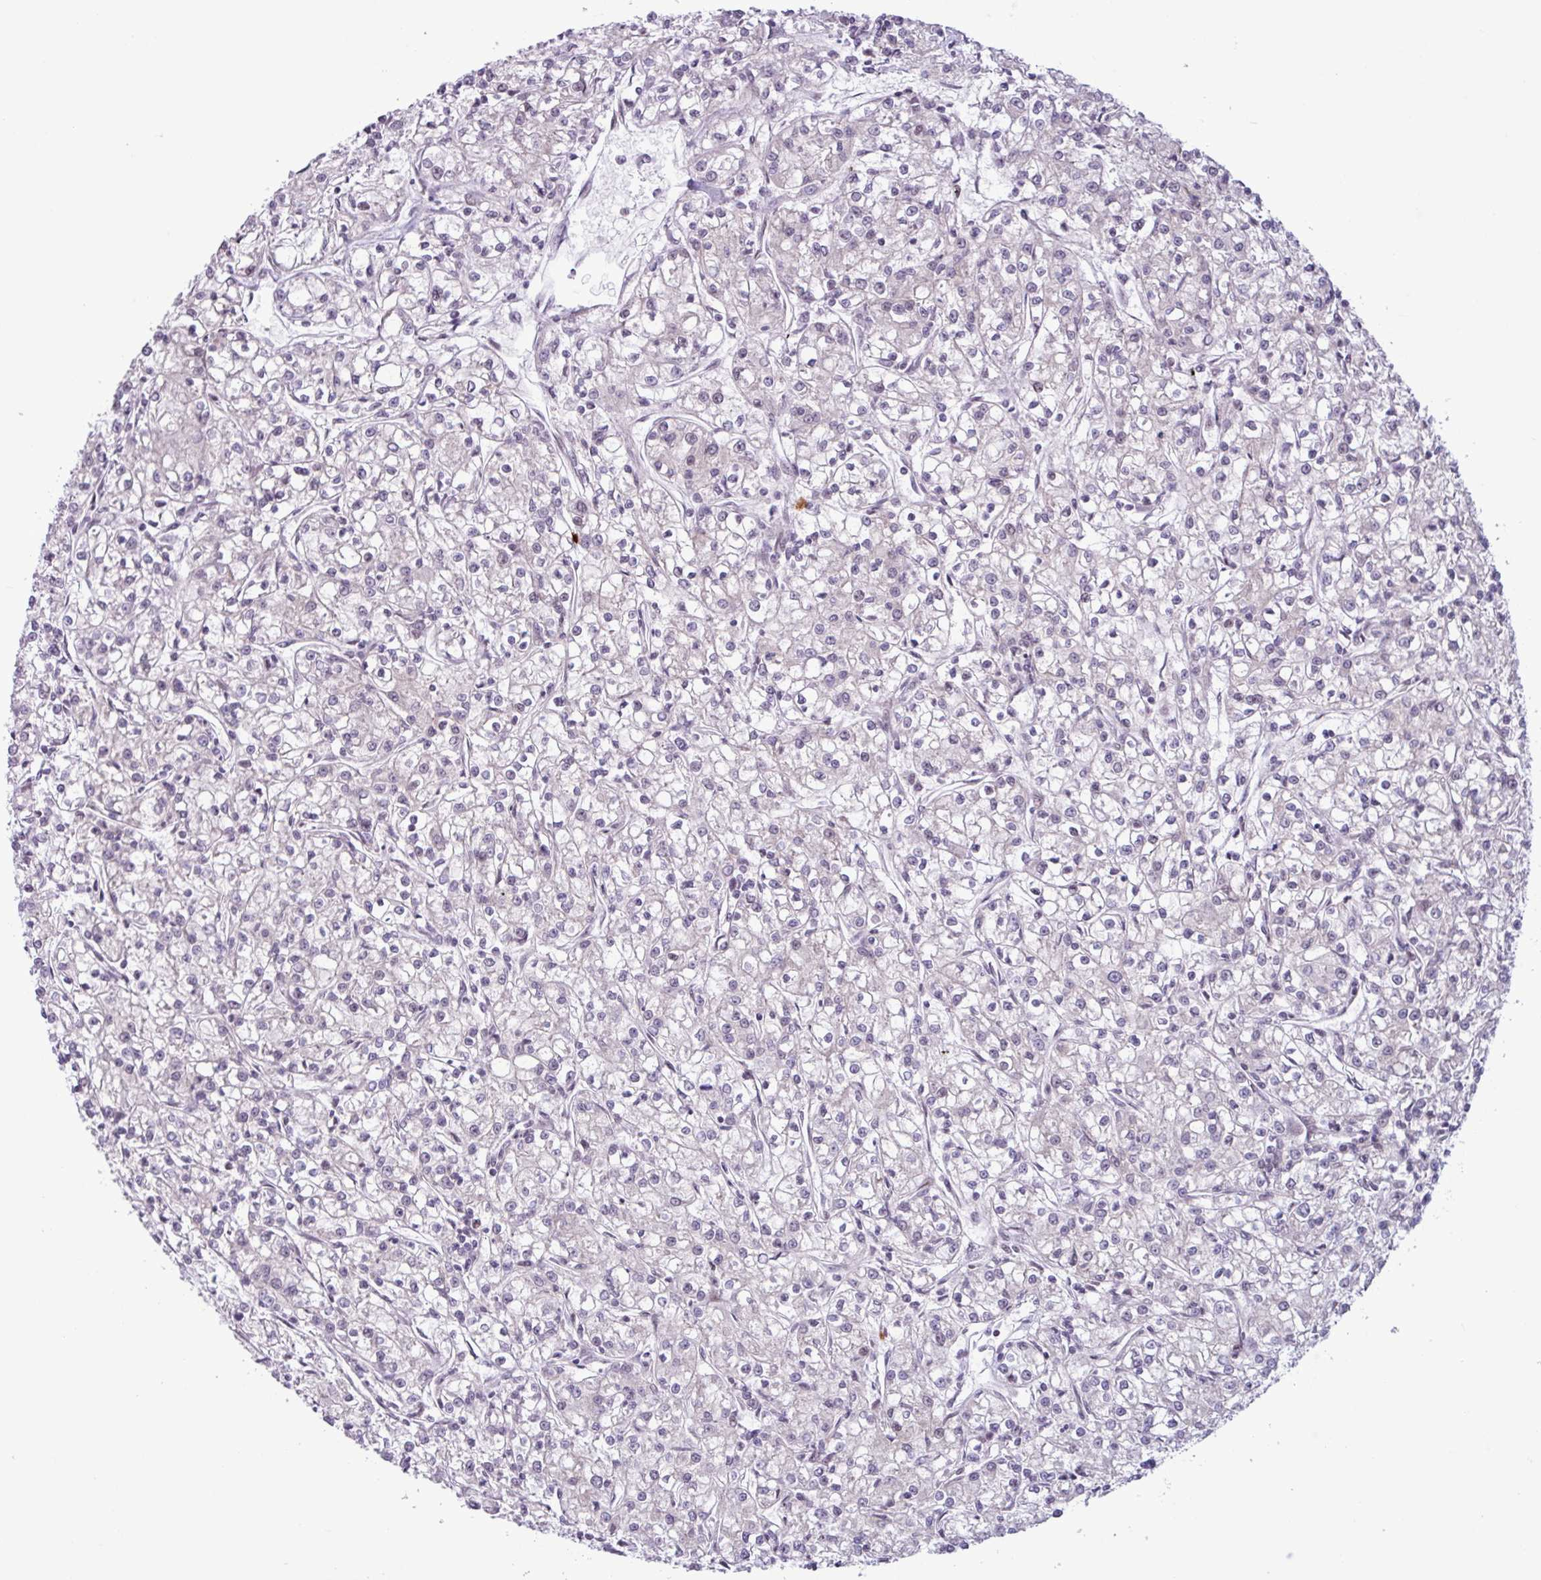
{"staining": {"intensity": "negative", "quantity": "none", "location": "none"}, "tissue": "renal cancer", "cell_type": "Tumor cells", "image_type": "cancer", "snomed": [{"axis": "morphology", "description": "Adenocarcinoma, NOS"}, {"axis": "topography", "description": "Kidney"}], "caption": "High magnification brightfield microscopy of renal adenocarcinoma stained with DAB (brown) and counterstained with hematoxylin (blue): tumor cells show no significant positivity.", "gene": "NOTCH2", "patient": {"sex": "female", "age": 59}}